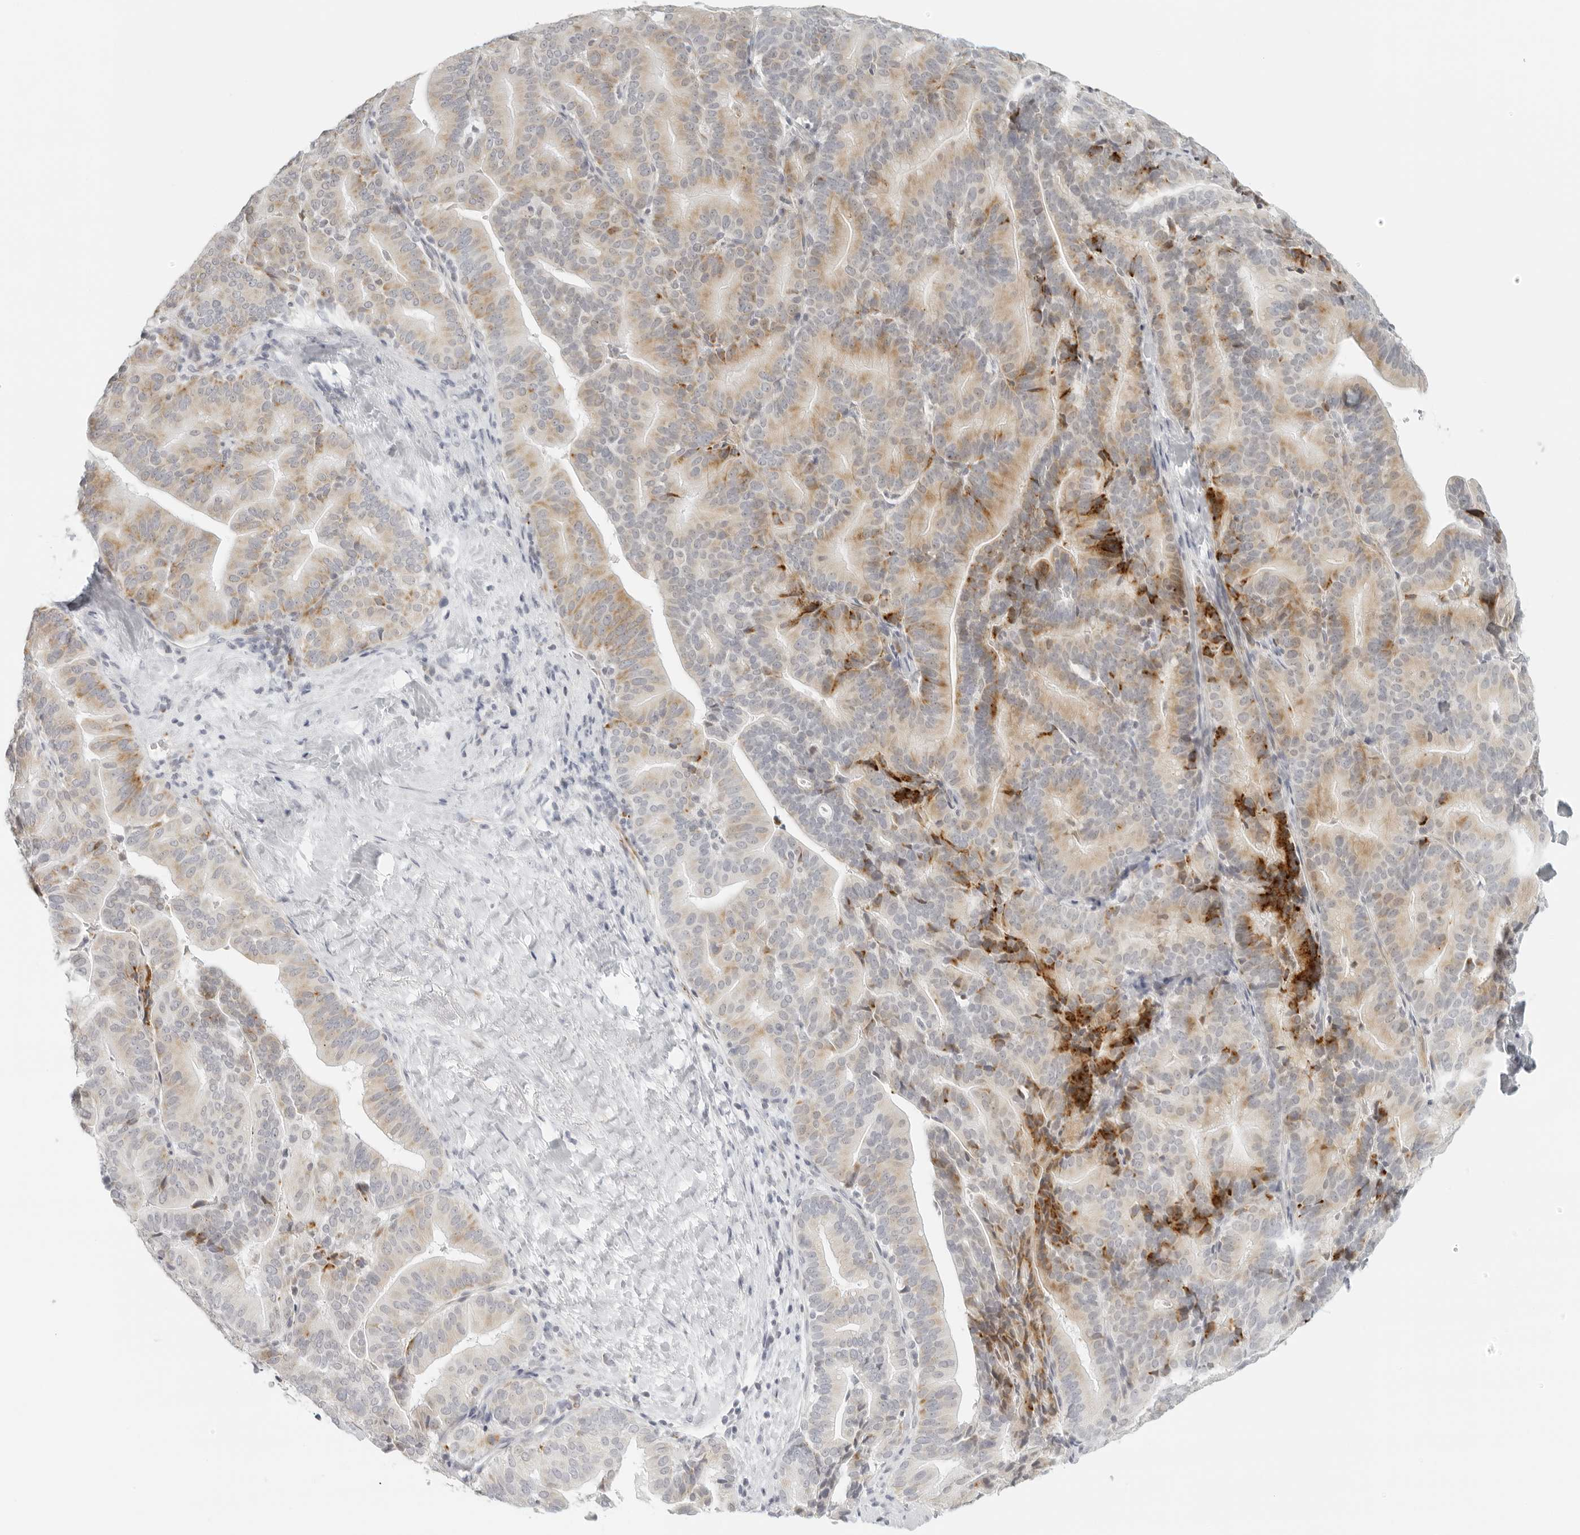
{"staining": {"intensity": "moderate", "quantity": "25%-75%", "location": "cytoplasmic/membranous"}, "tissue": "liver cancer", "cell_type": "Tumor cells", "image_type": "cancer", "snomed": [{"axis": "morphology", "description": "Cholangiocarcinoma"}, {"axis": "topography", "description": "Liver"}], "caption": "This photomicrograph shows IHC staining of human liver cancer (cholangiocarcinoma), with medium moderate cytoplasmic/membranous expression in about 25%-75% of tumor cells.", "gene": "RPS6KC1", "patient": {"sex": "female", "age": 75}}